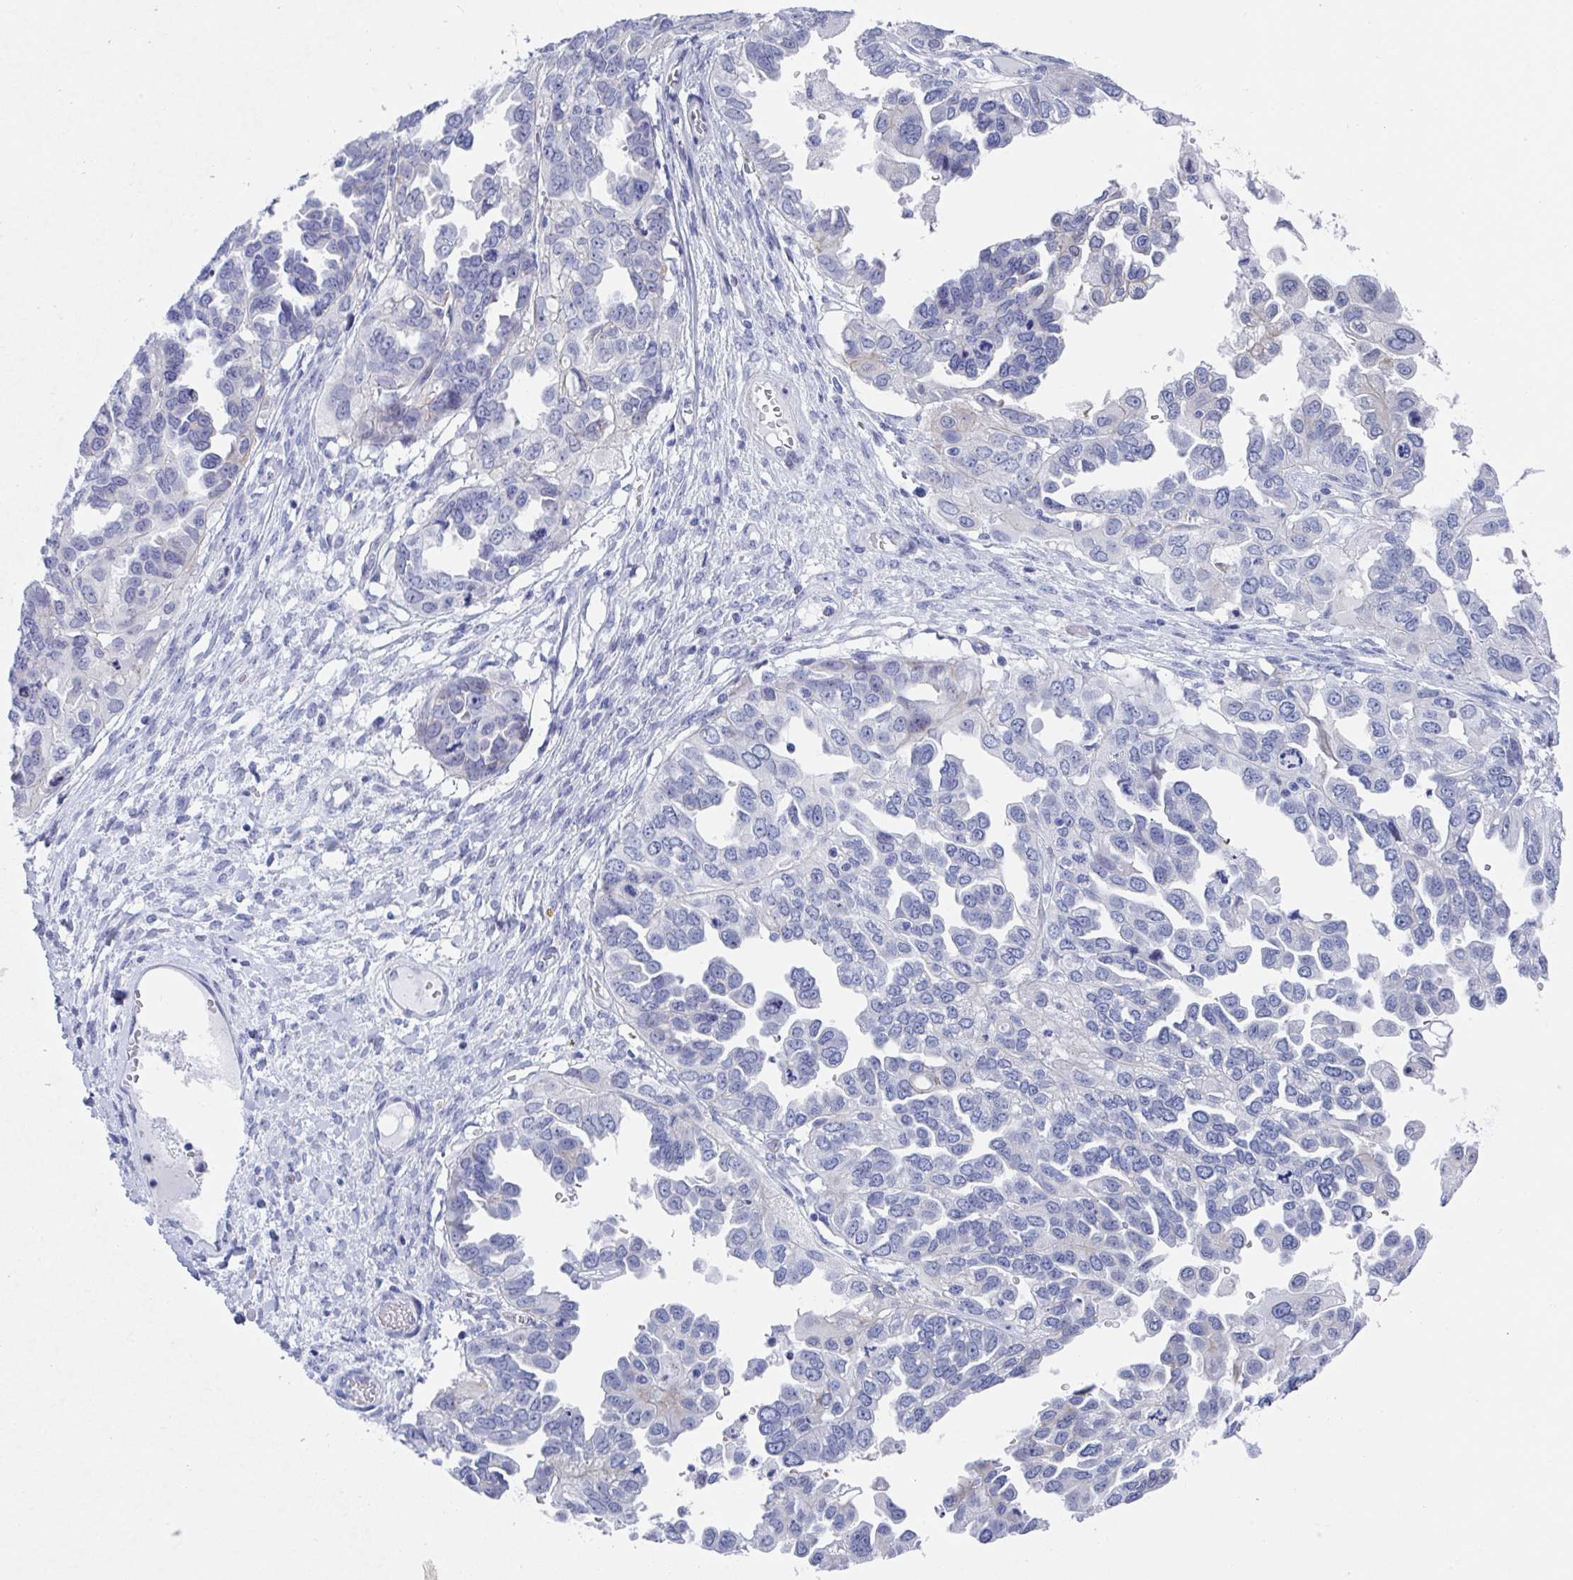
{"staining": {"intensity": "negative", "quantity": "none", "location": "none"}, "tissue": "ovarian cancer", "cell_type": "Tumor cells", "image_type": "cancer", "snomed": [{"axis": "morphology", "description": "Cystadenocarcinoma, serous, NOS"}, {"axis": "topography", "description": "Ovary"}], "caption": "Image shows no protein staining in tumor cells of ovarian cancer tissue.", "gene": "MFSD4A", "patient": {"sex": "female", "age": 53}}